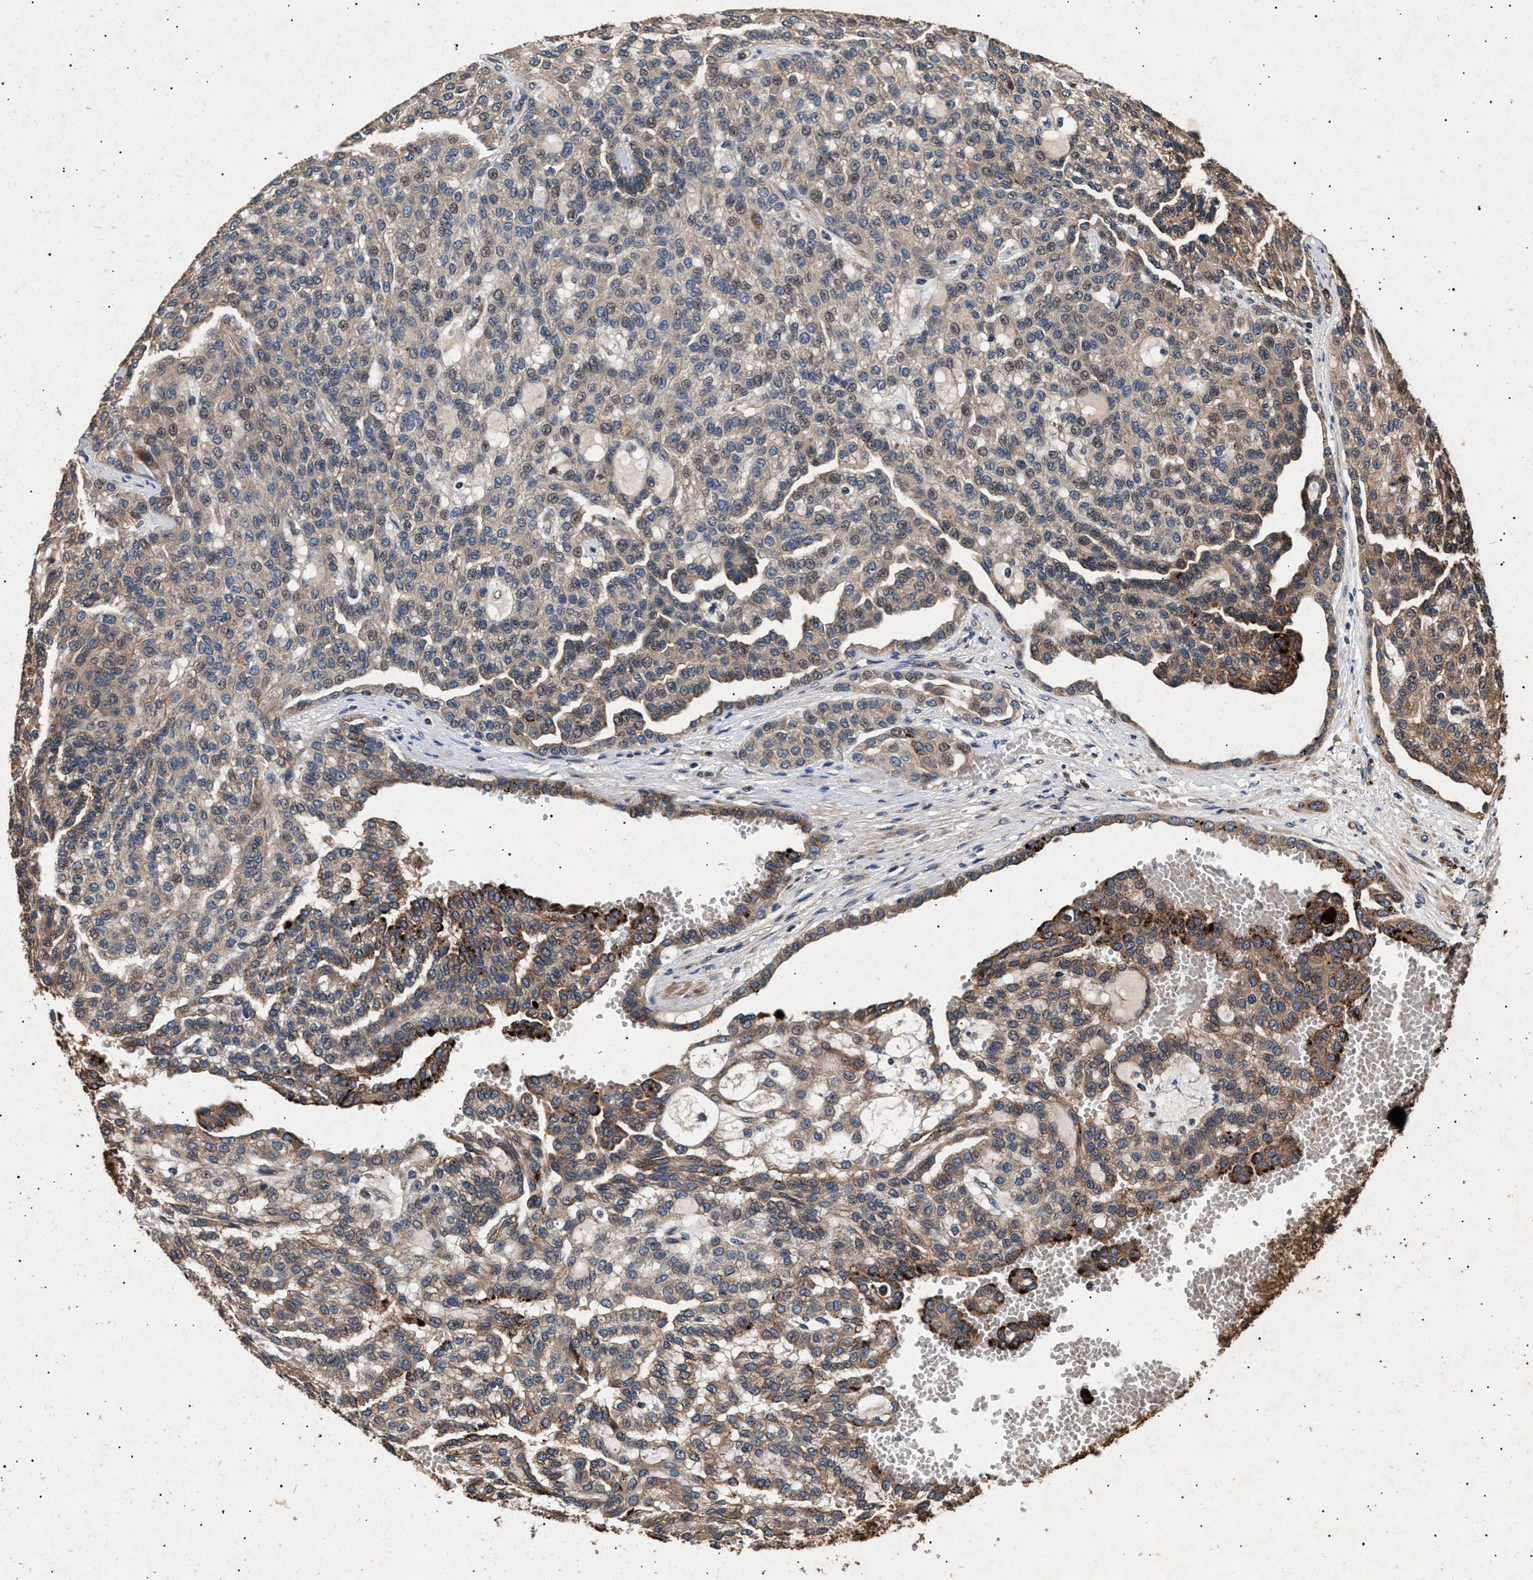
{"staining": {"intensity": "moderate", "quantity": "<25%", "location": "cytoplasmic/membranous"}, "tissue": "renal cancer", "cell_type": "Tumor cells", "image_type": "cancer", "snomed": [{"axis": "morphology", "description": "Adenocarcinoma, NOS"}, {"axis": "topography", "description": "Kidney"}], "caption": "Immunohistochemistry (IHC) image of human renal cancer (adenocarcinoma) stained for a protein (brown), which demonstrates low levels of moderate cytoplasmic/membranous positivity in approximately <25% of tumor cells.", "gene": "ITGB5", "patient": {"sex": "male", "age": 63}}